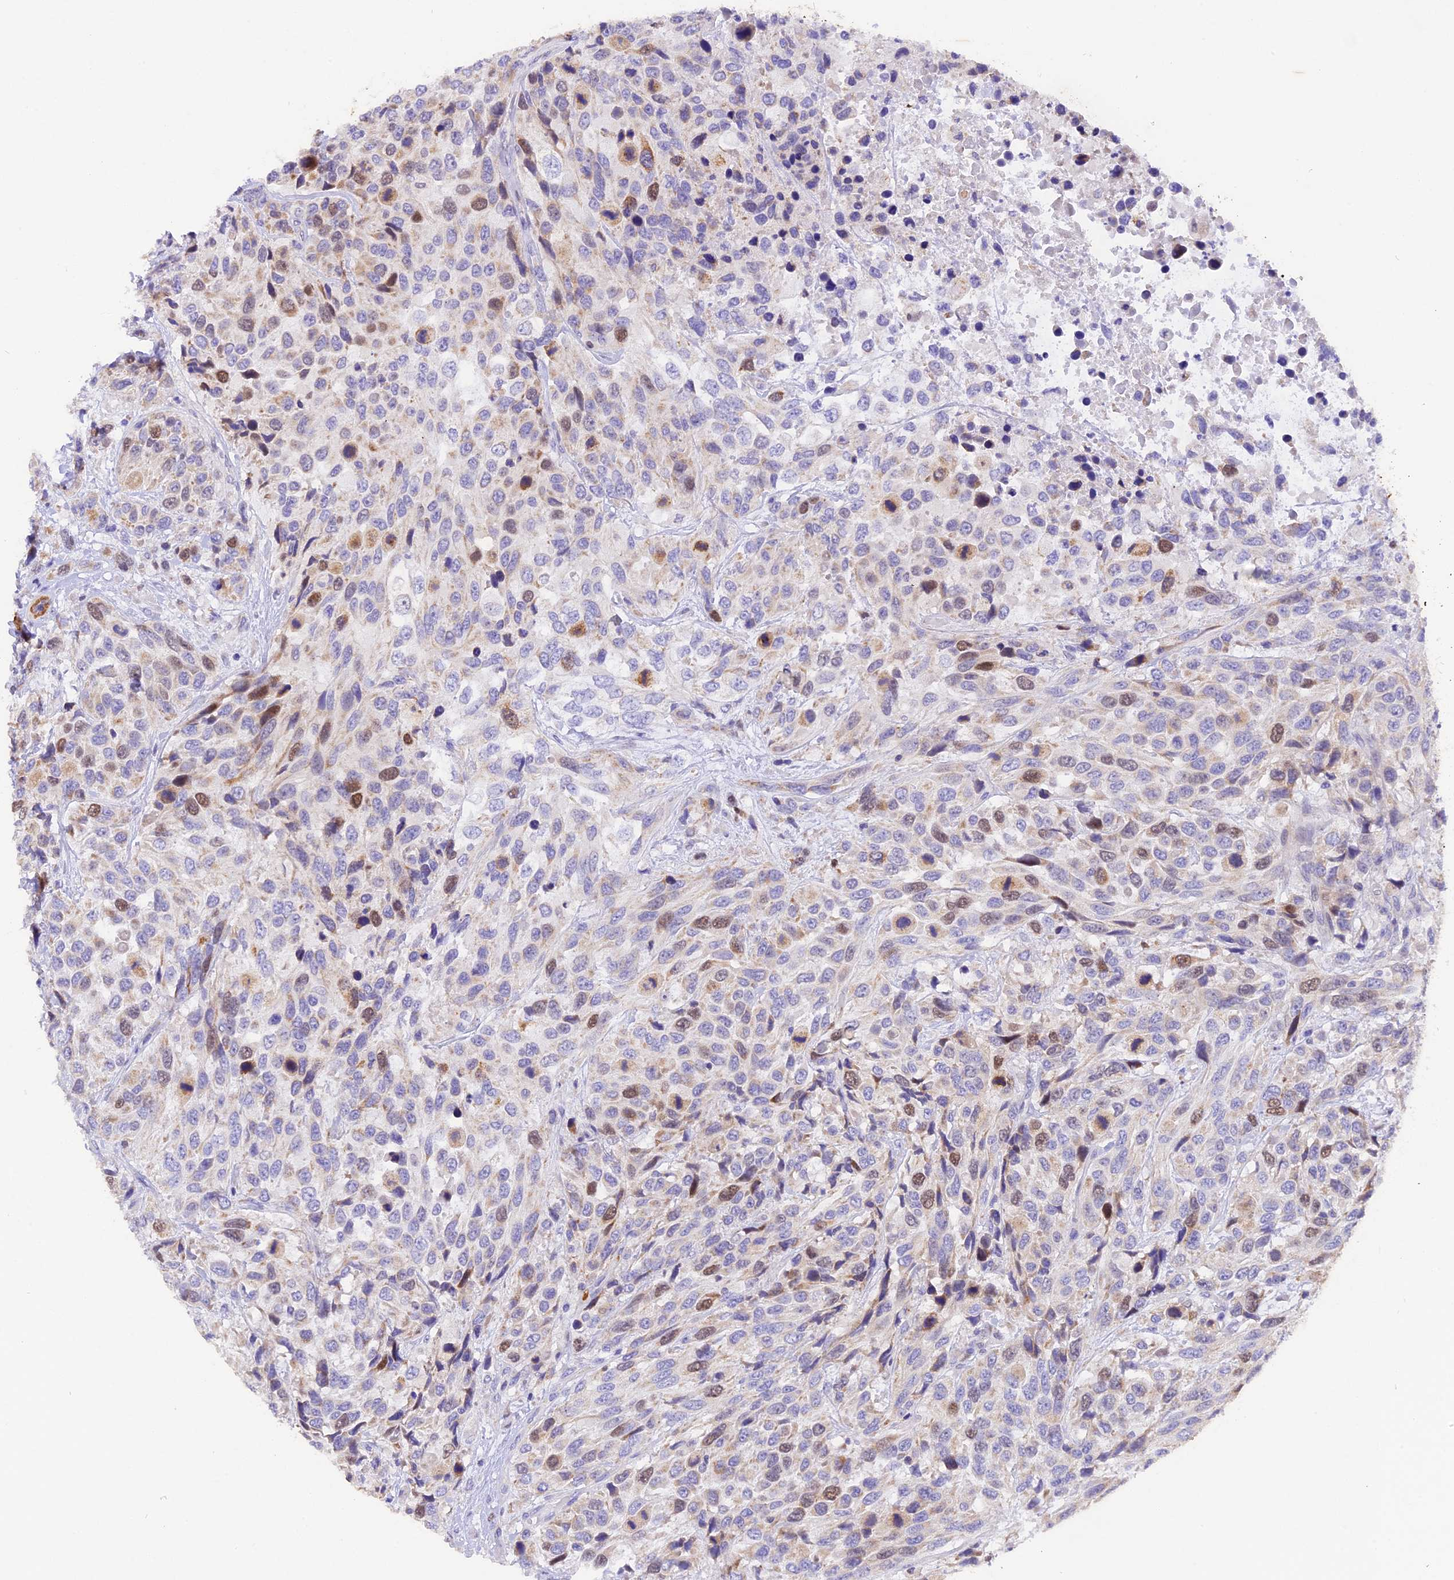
{"staining": {"intensity": "moderate", "quantity": "<25%", "location": "nuclear"}, "tissue": "urothelial cancer", "cell_type": "Tumor cells", "image_type": "cancer", "snomed": [{"axis": "morphology", "description": "Urothelial carcinoma, High grade"}, {"axis": "topography", "description": "Urinary bladder"}], "caption": "The photomicrograph shows immunohistochemical staining of urothelial cancer. There is moderate nuclear staining is present in about <25% of tumor cells.", "gene": "PKIA", "patient": {"sex": "female", "age": 70}}